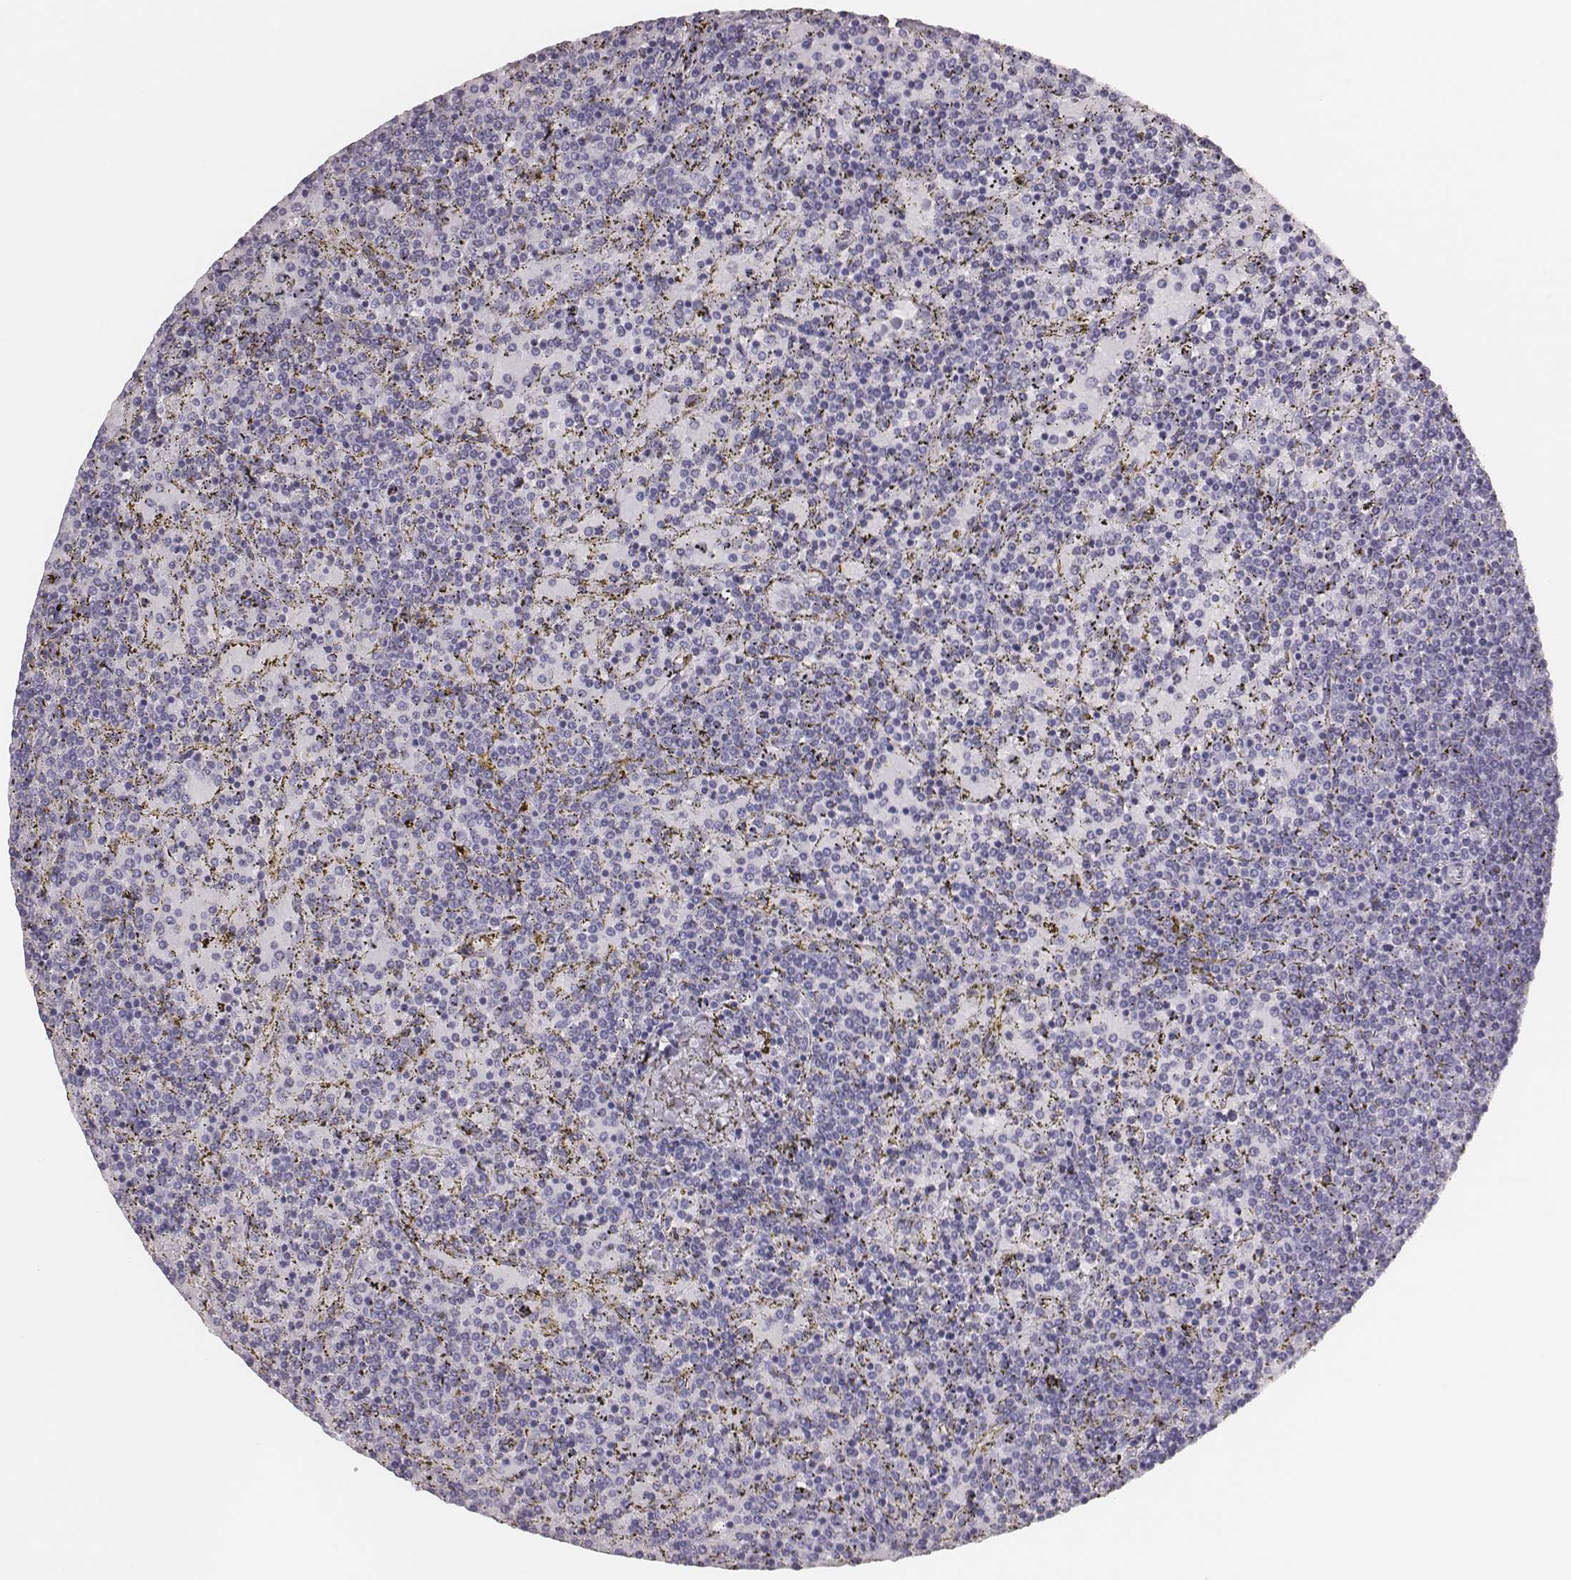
{"staining": {"intensity": "negative", "quantity": "none", "location": "none"}, "tissue": "lymphoma", "cell_type": "Tumor cells", "image_type": "cancer", "snomed": [{"axis": "morphology", "description": "Malignant lymphoma, non-Hodgkin's type, Low grade"}, {"axis": "topography", "description": "Spleen"}], "caption": "Immunohistochemistry (IHC) photomicrograph of low-grade malignant lymphoma, non-Hodgkin's type stained for a protein (brown), which demonstrates no positivity in tumor cells.", "gene": "H1-6", "patient": {"sex": "female", "age": 77}}